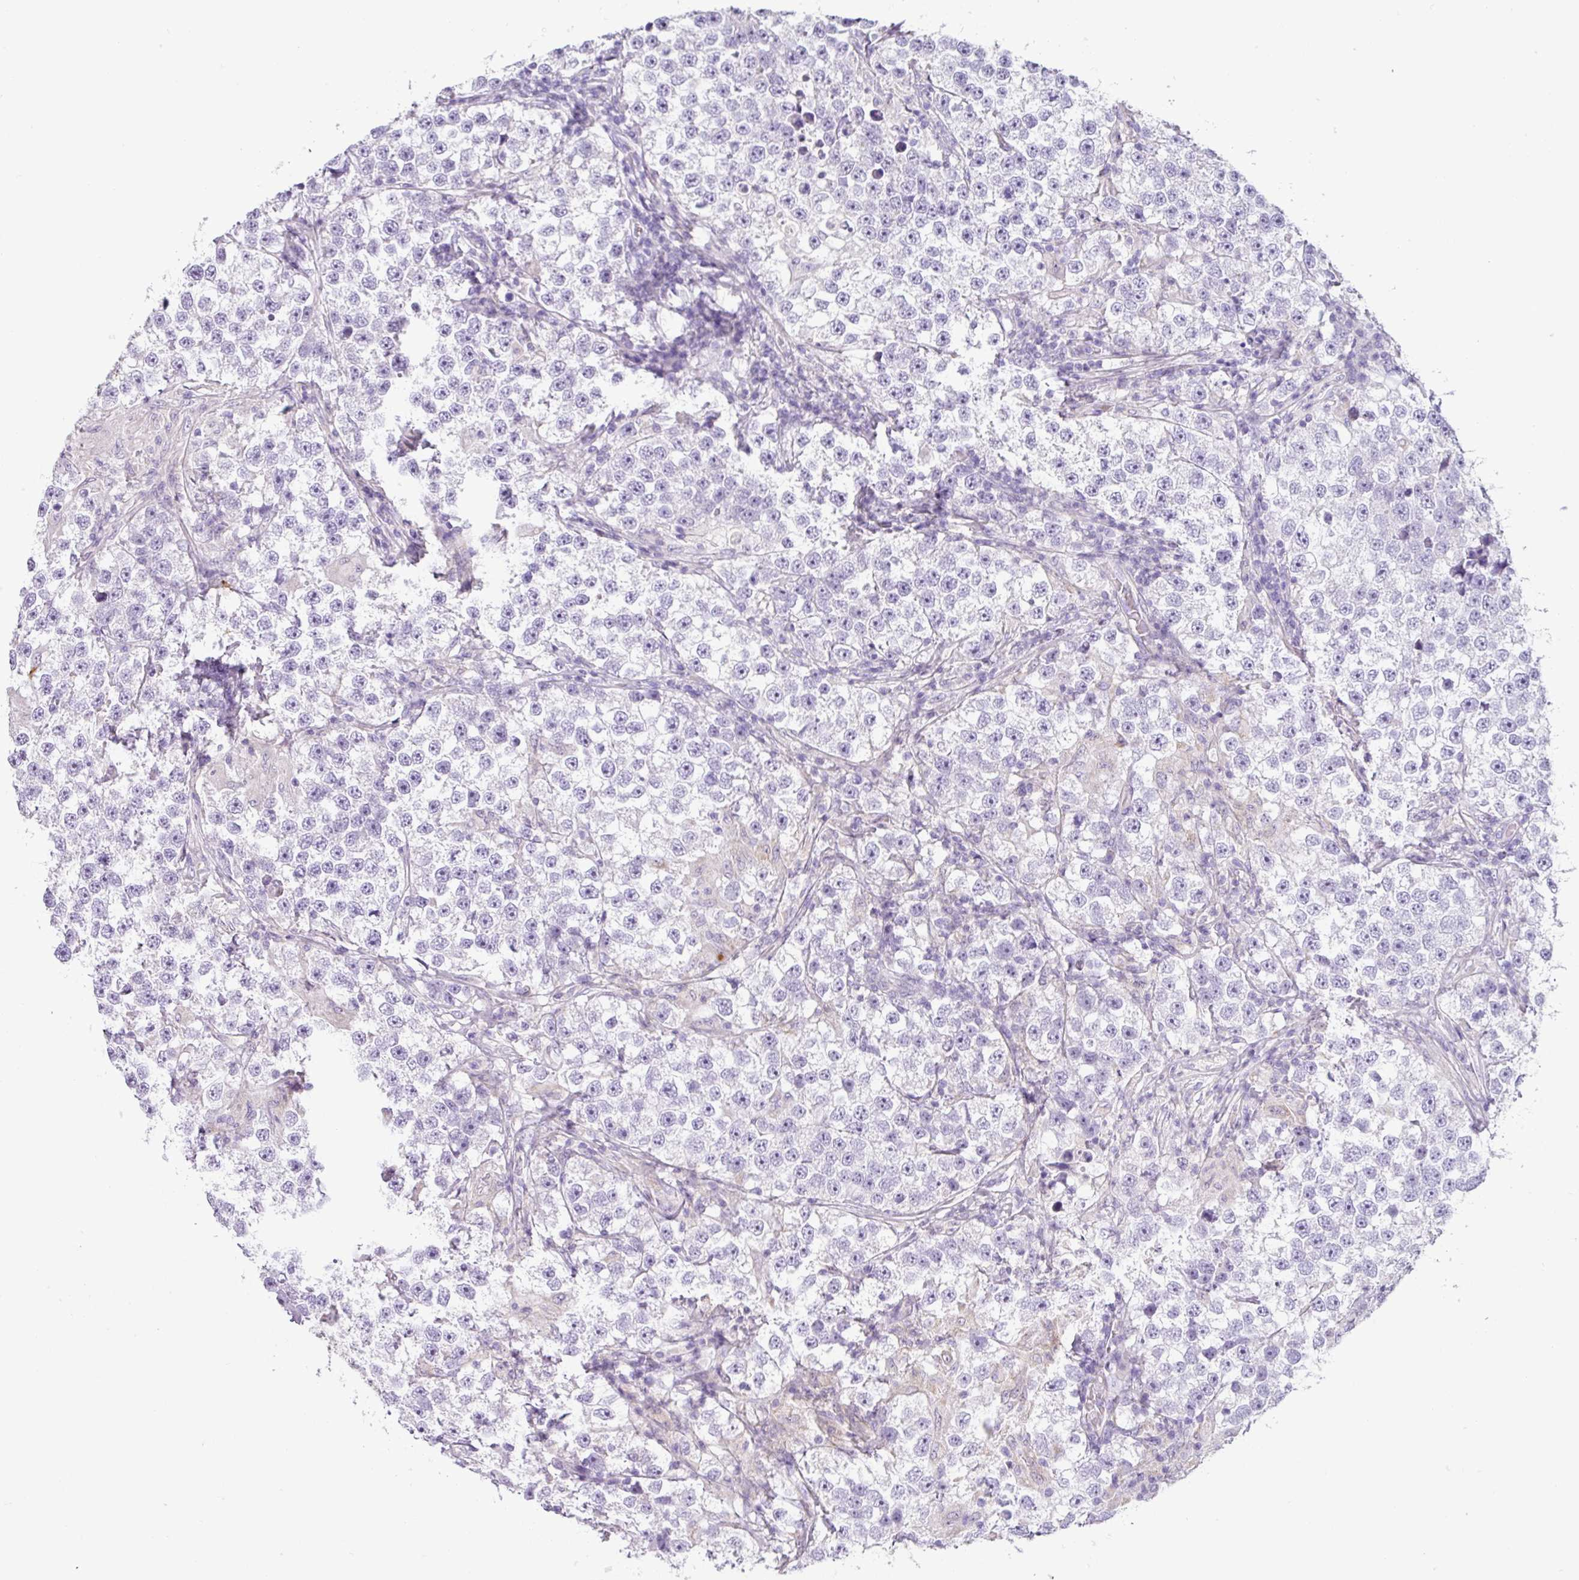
{"staining": {"intensity": "negative", "quantity": "none", "location": "none"}, "tissue": "testis cancer", "cell_type": "Tumor cells", "image_type": "cancer", "snomed": [{"axis": "morphology", "description": "Seminoma, NOS"}, {"axis": "topography", "description": "Testis"}], "caption": "This is an immunohistochemistry (IHC) image of seminoma (testis). There is no positivity in tumor cells.", "gene": "HMCN2", "patient": {"sex": "male", "age": 46}}